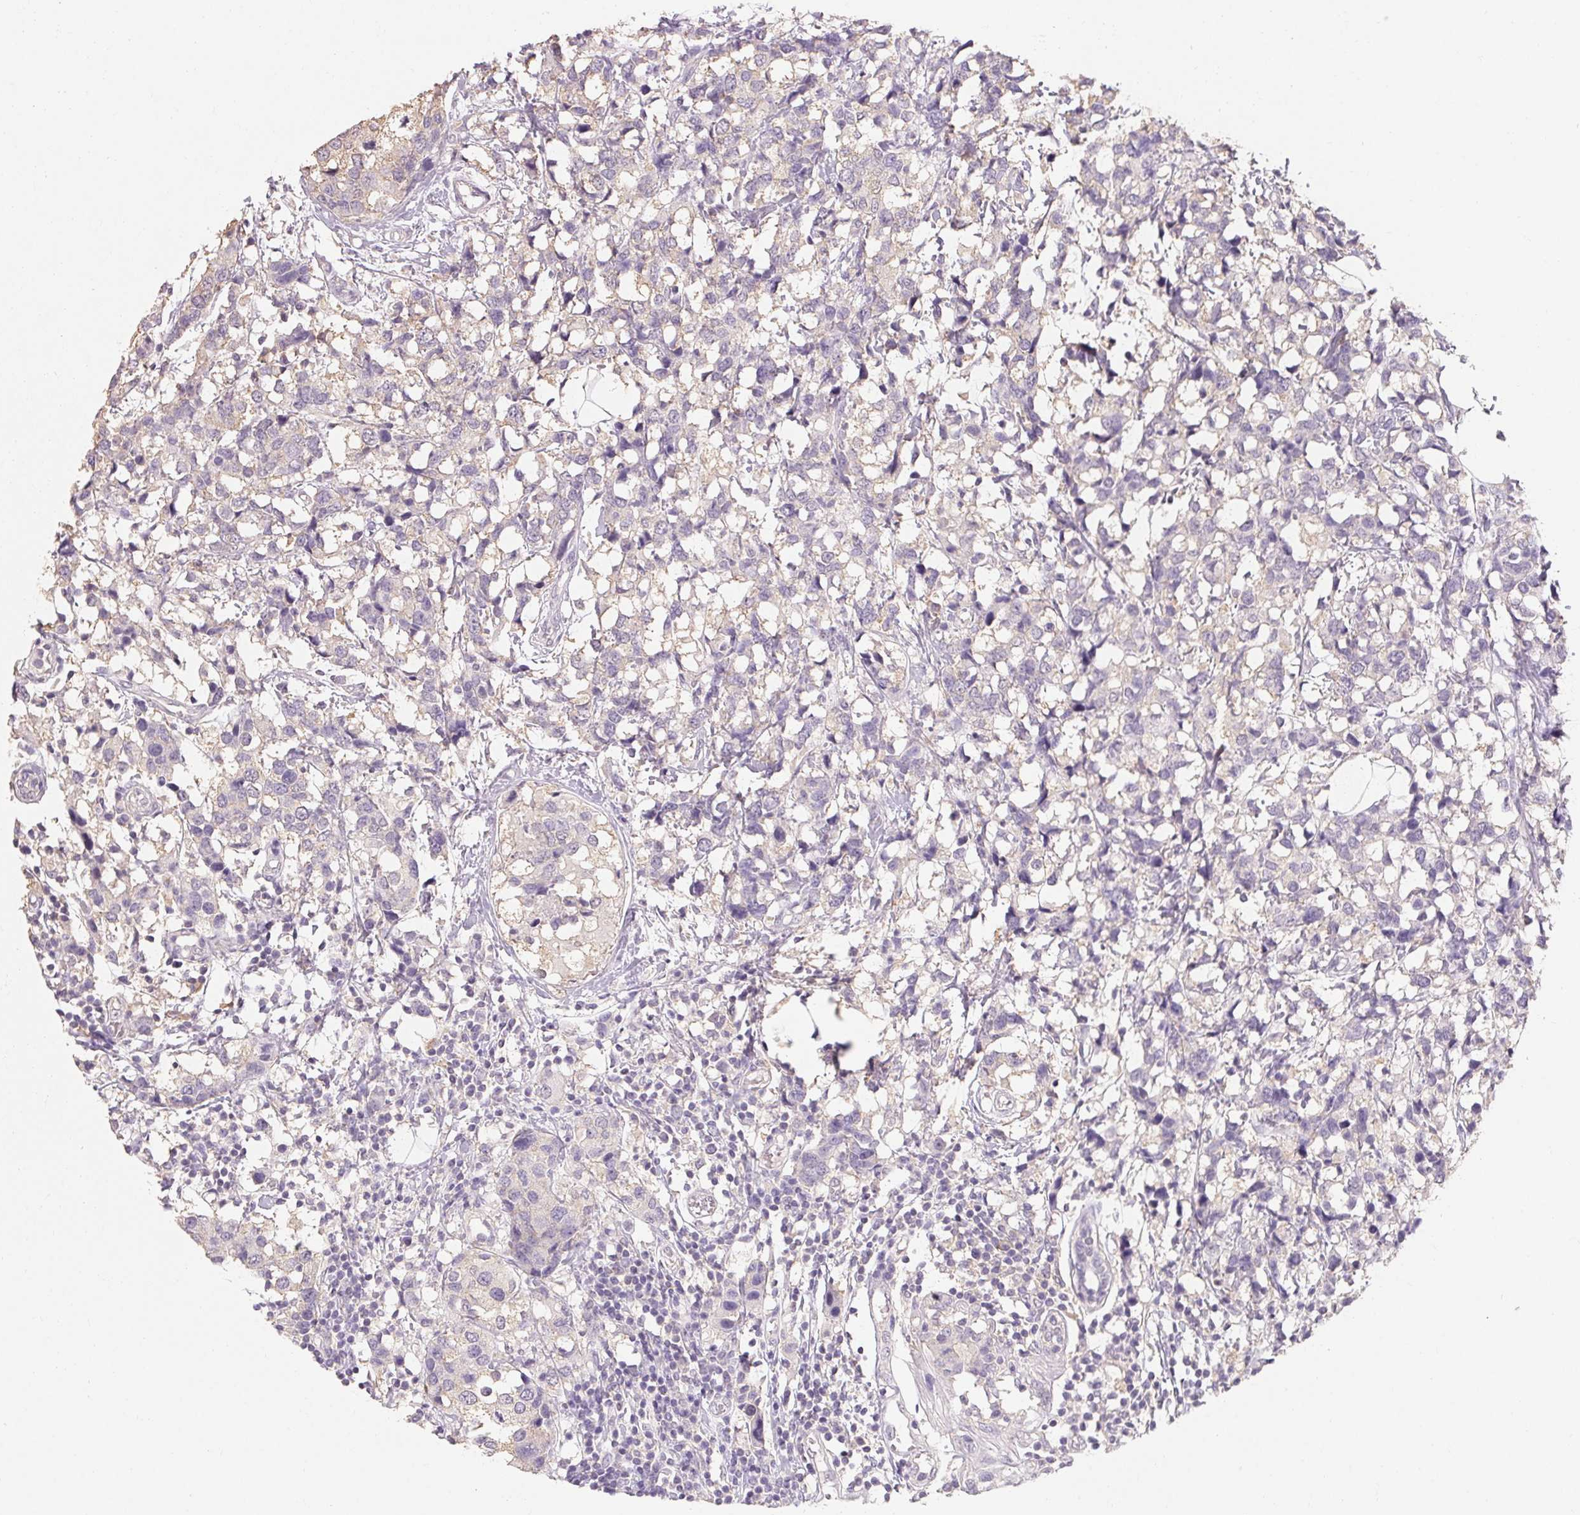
{"staining": {"intensity": "negative", "quantity": "none", "location": "none"}, "tissue": "breast cancer", "cell_type": "Tumor cells", "image_type": "cancer", "snomed": [{"axis": "morphology", "description": "Lobular carcinoma"}, {"axis": "topography", "description": "Breast"}], "caption": "This is an IHC photomicrograph of breast cancer. There is no staining in tumor cells.", "gene": "MAP7D2", "patient": {"sex": "female", "age": 59}}